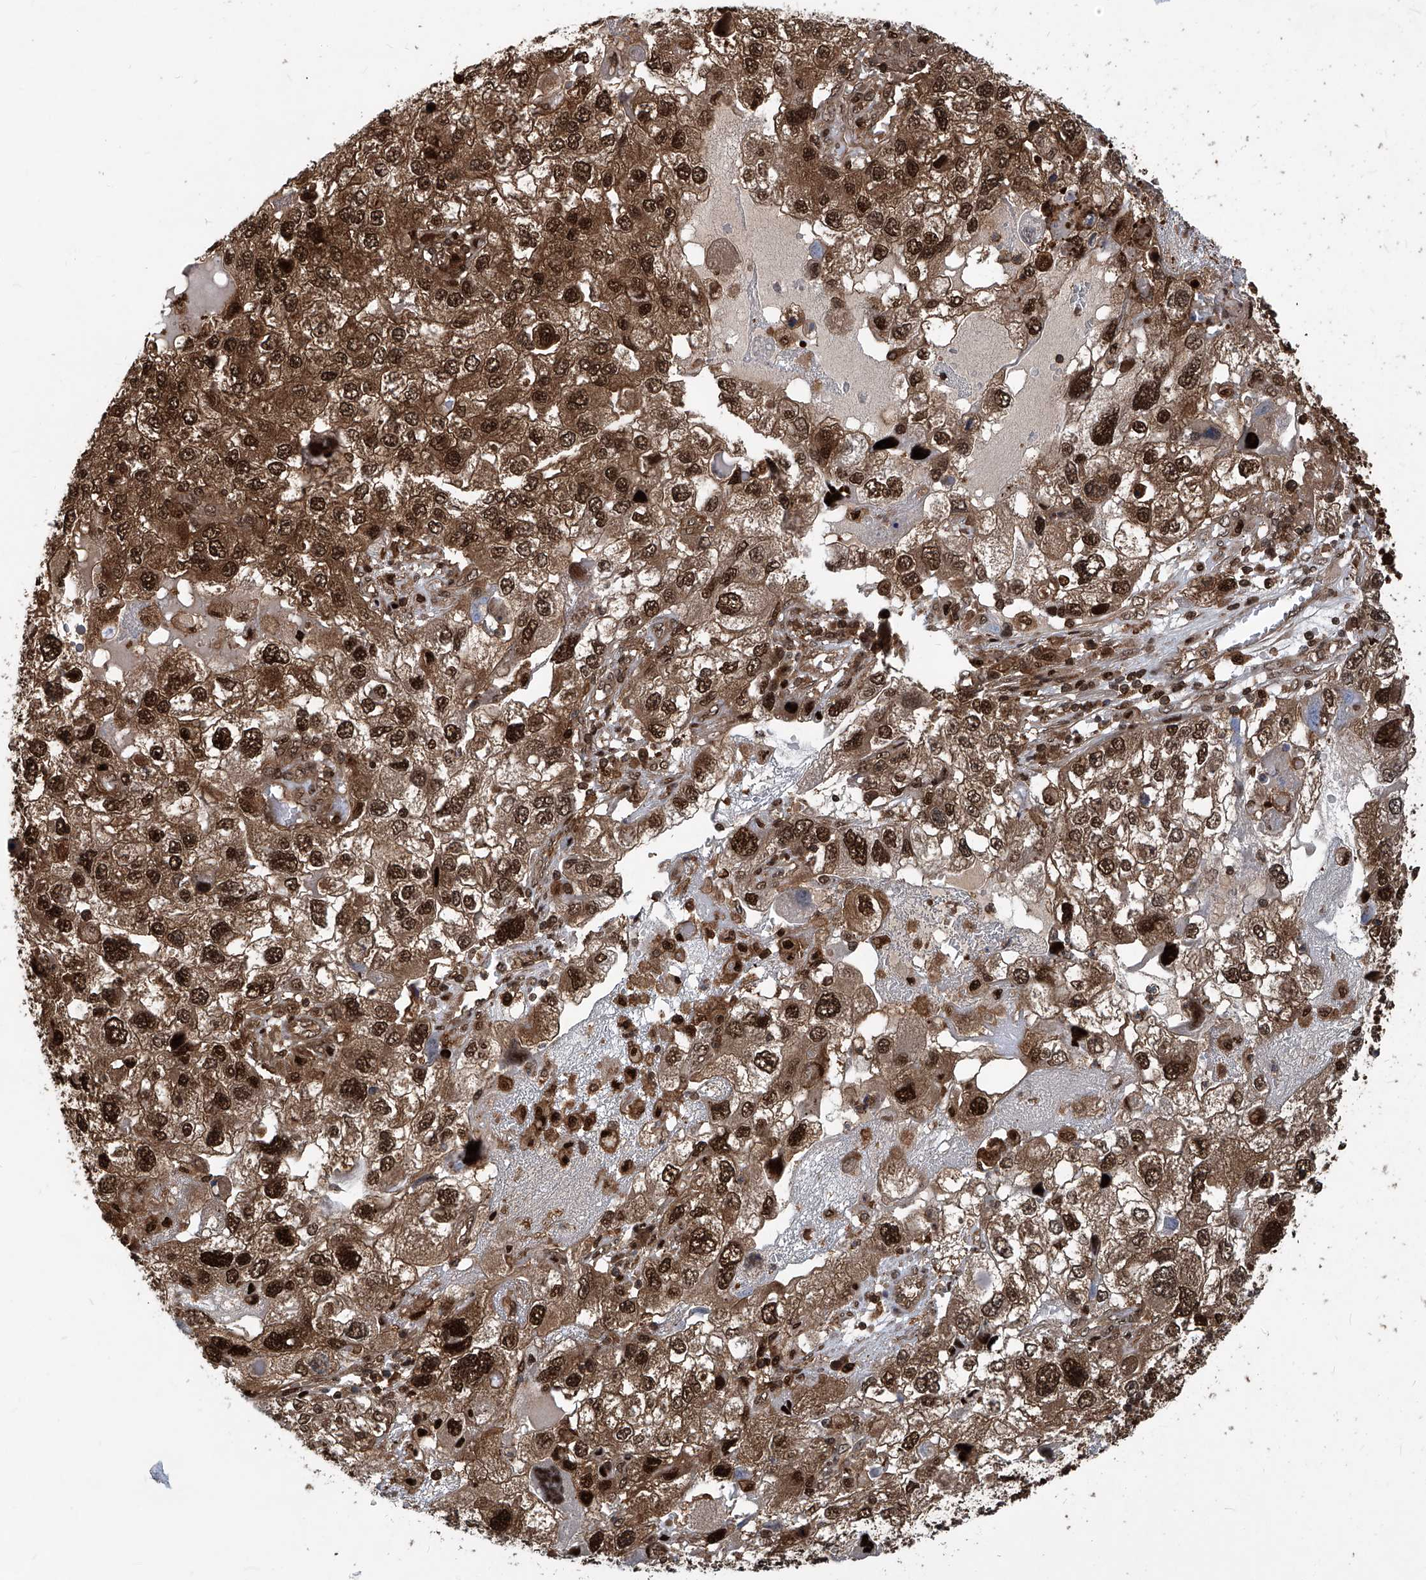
{"staining": {"intensity": "strong", "quantity": ">75%", "location": "cytoplasmic/membranous,nuclear"}, "tissue": "endometrial cancer", "cell_type": "Tumor cells", "image_type": "cancer", "snomed": [{"axis": "morphology", "description": "Adenocarcinoma, NOS"}, {"axis": "topography", "description": "Endometrium"}], "caption": "There is high levels of strong cytoplasmic/membranous and nuclear positivity in tumor cells of adenocarcinoma (endometrial), as demonstrated by immunohistochemical staining (brown color).", "gene": "PSMB1", "patient": {"sex": "female", "age": 49}}